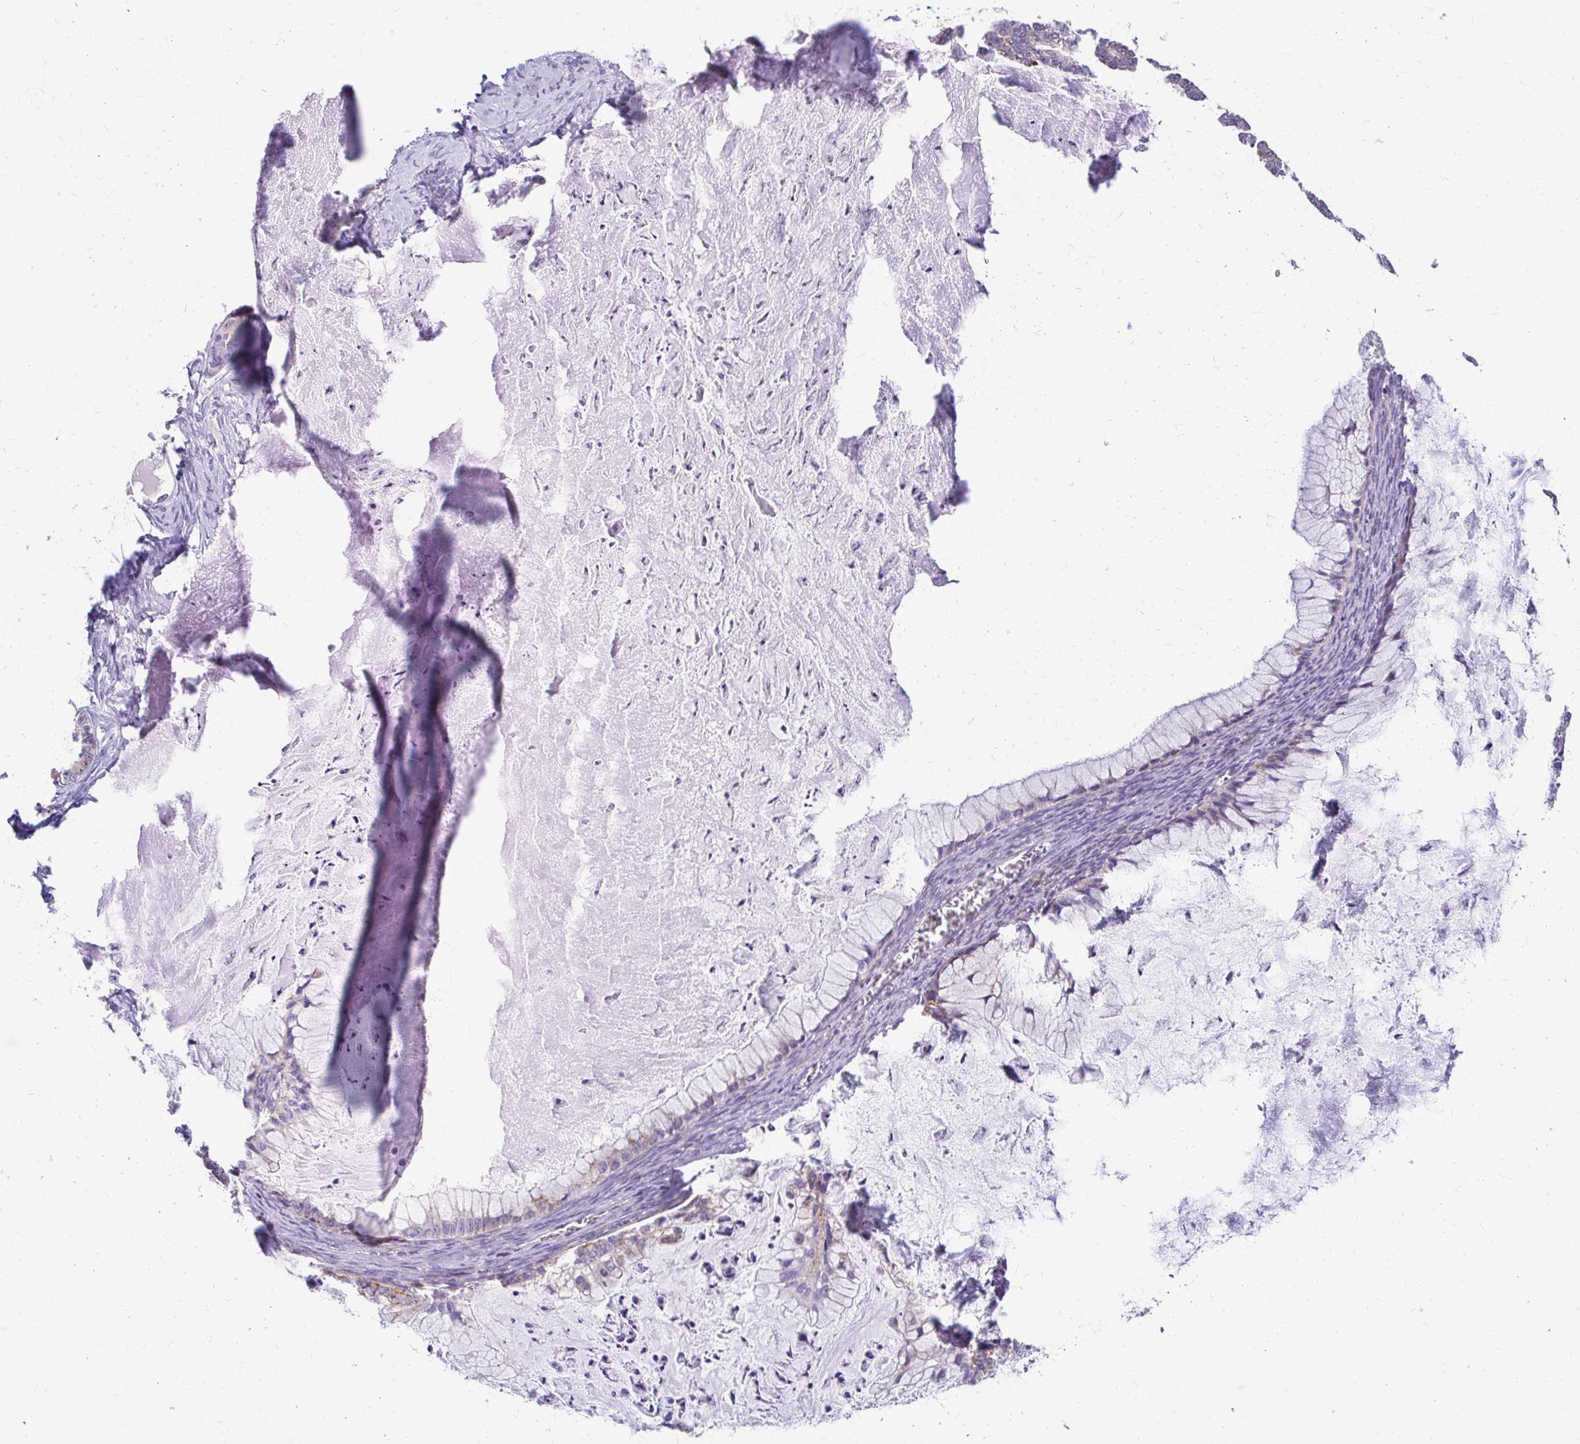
{"staining": {"intensity": "weak", "quantity": "<25%", "location": "cytoplasmic/membranous"}, "tissue": "ovarian cancer", "cell_type": "Tumor cells", "image_type": "cancer", "snomed": [{"axis": "morphology", "description": "Cystadenocarcinoma, mucinous, NOS"}, {"axis": "topography", "description": "Ovary"}], "caption": "This is a image of IHC staining of ovarian mucinous cystadenocarcinoma, which shows no positivity in tumor cells. (DAB (3,3'-diaminobenzidine) IHC with hematoxylin counter stain).", "gene": "SAMD13", "patient": {"sex": "female", "age": 72}}